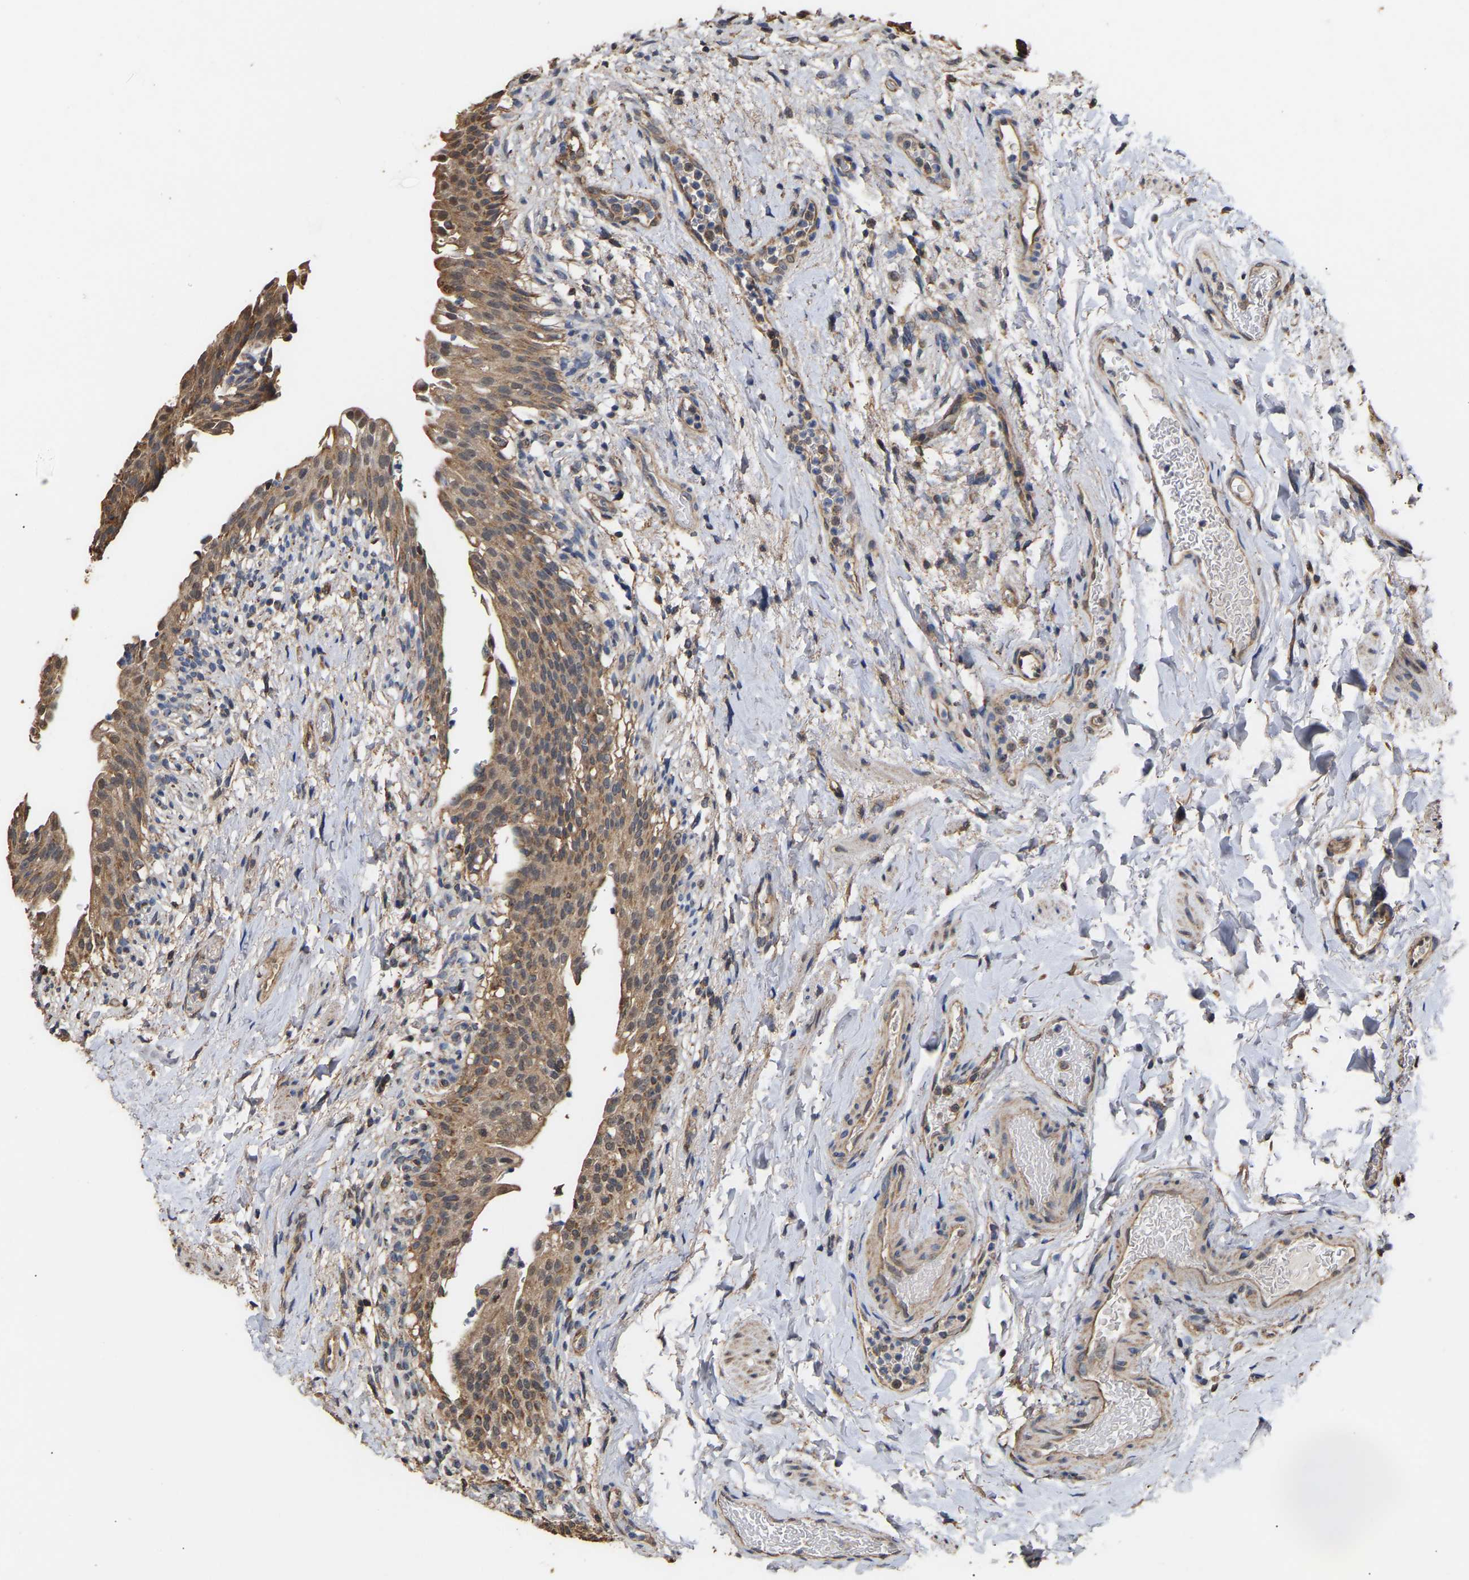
{"staining": {"intensity": "moderate", "quantity": ">75%", "location": "cytoplasmic/membranous"}, "tissue": "urinary bladder", "cell_type": "Urothelial cells", "image_type": "normal", "snomed": [{"axis": "morphology", "description": "Normal tissue, NOS"}, {"axis": "topography", "description": "Urinary bladder"}], "caption": "A high-resolution histopathology image shows IHC staining of normal urinary bladder, which demonstrates moderate cytoplasmic/membranous staining in about >75% of urothelial cells.", "gene": "ZNF26", "patient": {"sex": "female", "age": 60}}